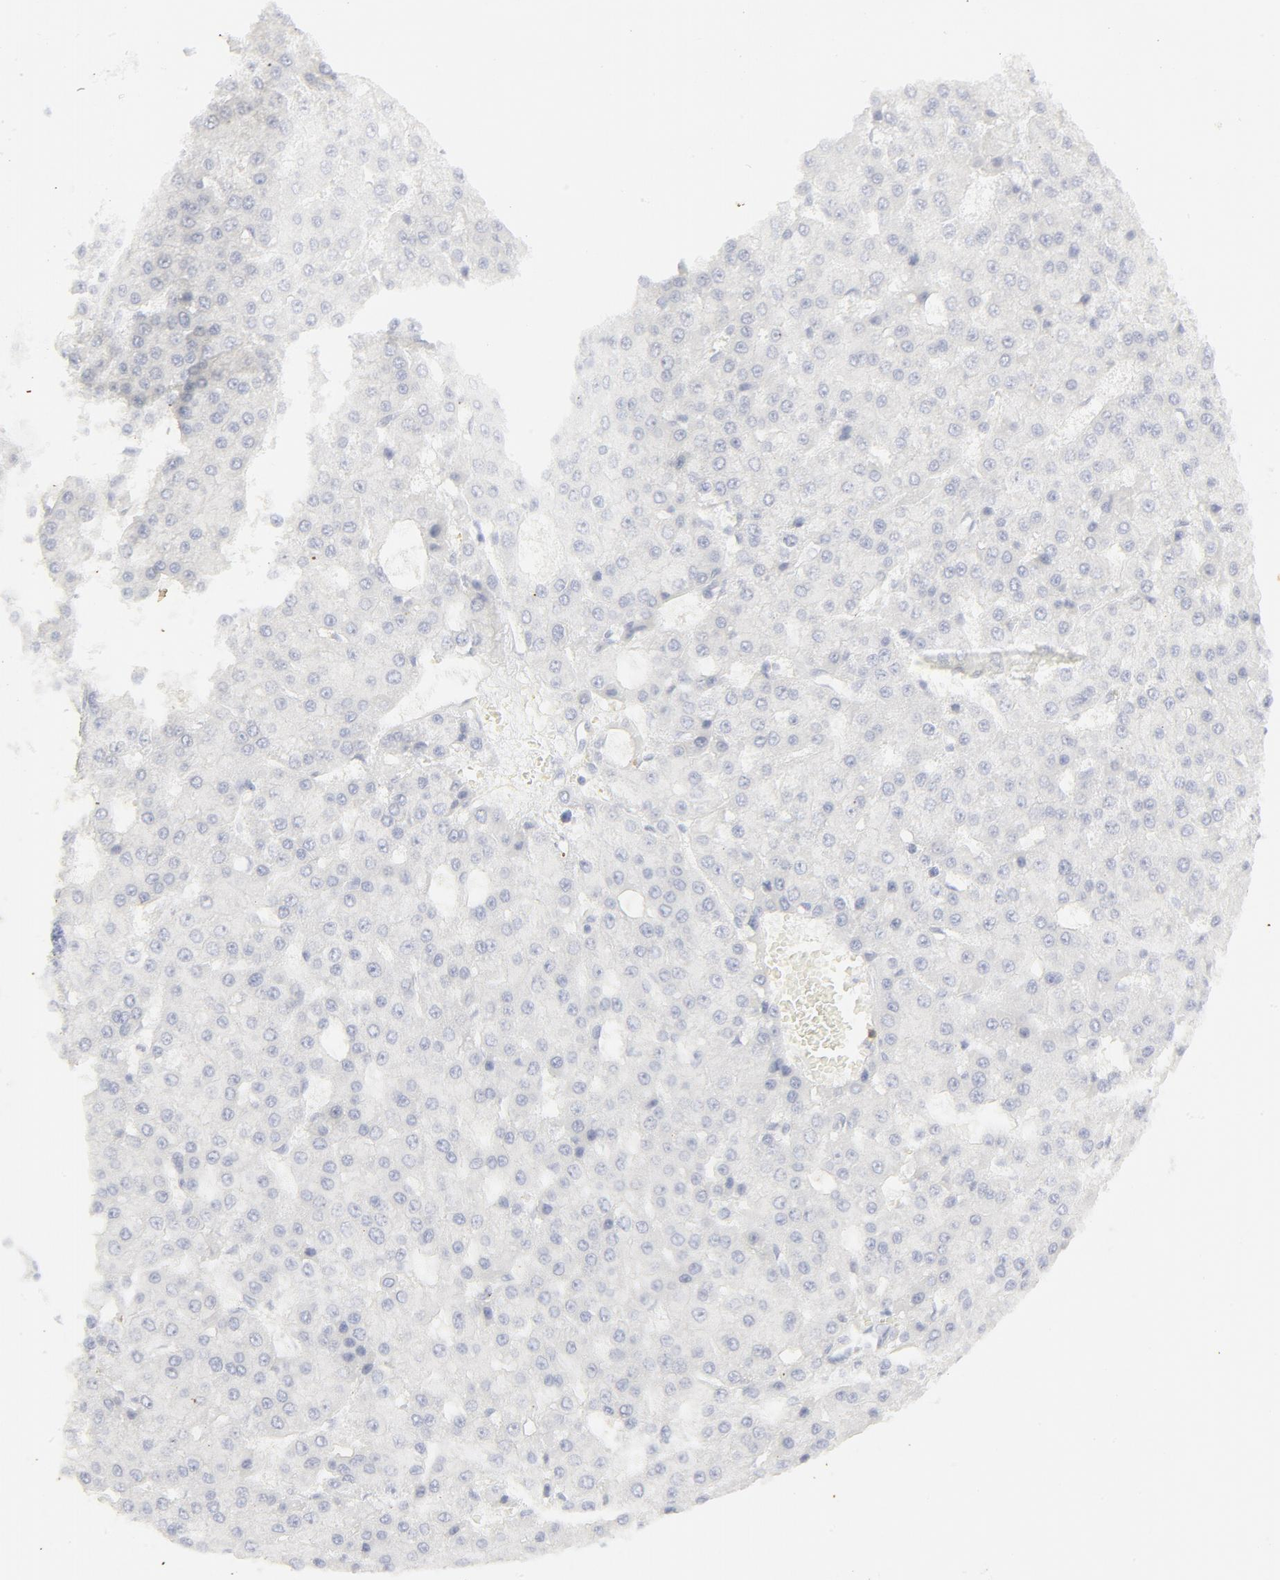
{"staining": {"intensity": "negative", "quantity": "none", "location": "none"}, "tissue": "liver cancer", "cell_type": "Tumor cells", "image_type": "cancer", "snomed": [{"axis": "morphology", "description": "Carcinoma, Hepatocellular, NOS"}, {"axis": "topography", "description": "Liver"}], "caption": "Image shows no protein staining in tumor cells of liver cancer (hepatocellular carcinoma) tissue.", "gene": "CCR7", "patient": {"sex": "male", "age": 47}}